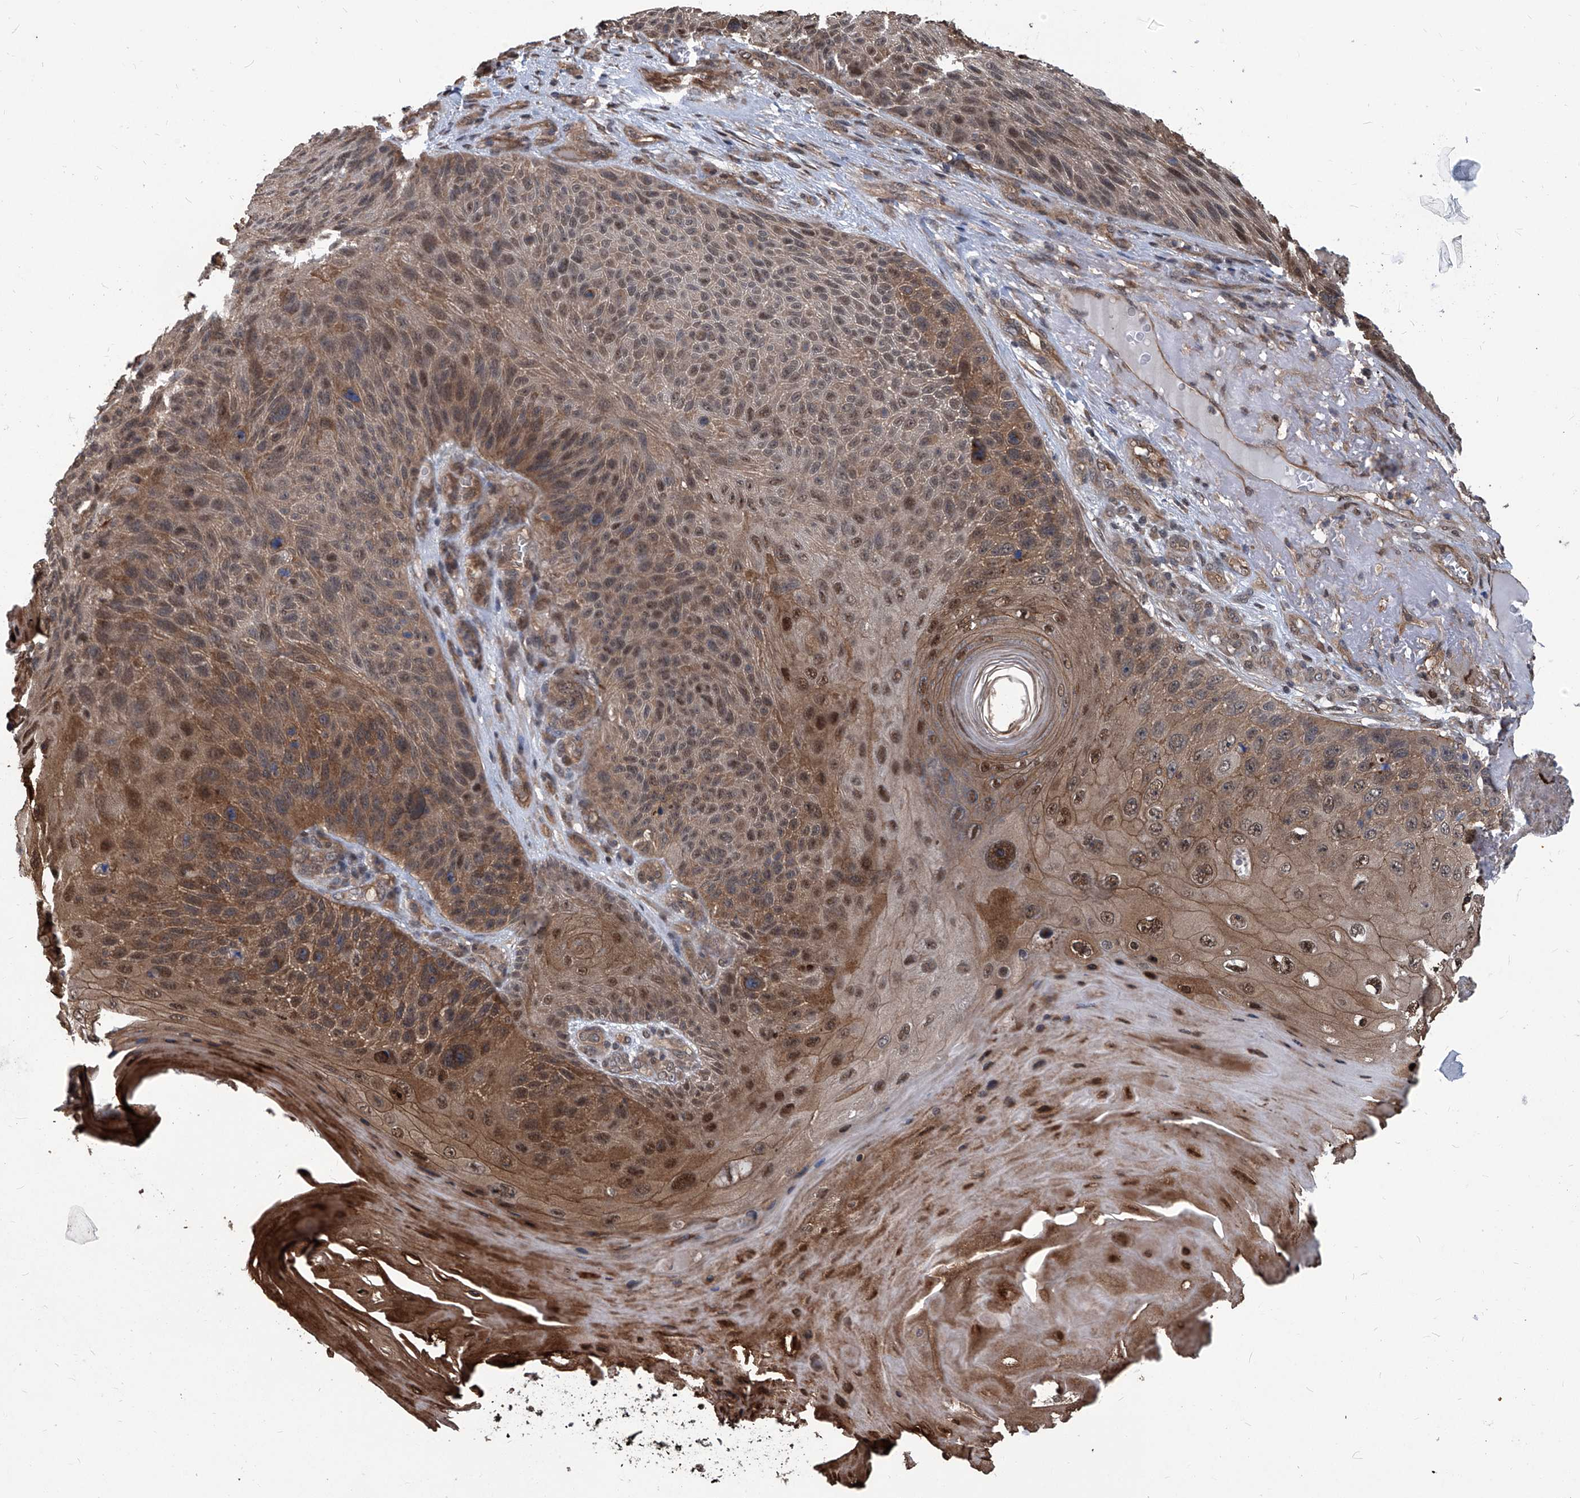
{"staining": {"intensity": "moderate", "quantity": ">75%", "location": "cytoplasmic/membranous,nuclear"}, "tissue": "skin cancer", "cell_type": "Tumor cells", "image_type": "cancer", "snomed": [{"axis": "morphology", "description": "Squamous cell carcinoma, NOS"}, {"axis": "topography", "description": "Skin"}], "caption": "About >75% of tumor cells in skin squamous cell carcinoma exhibit moderate cytoplasmic/membranous and nuclear protein expression as visualized by brown immunohistochemical staining.", "gene": "PSMB1", "patient": {"sex": "female", "age": 88}}